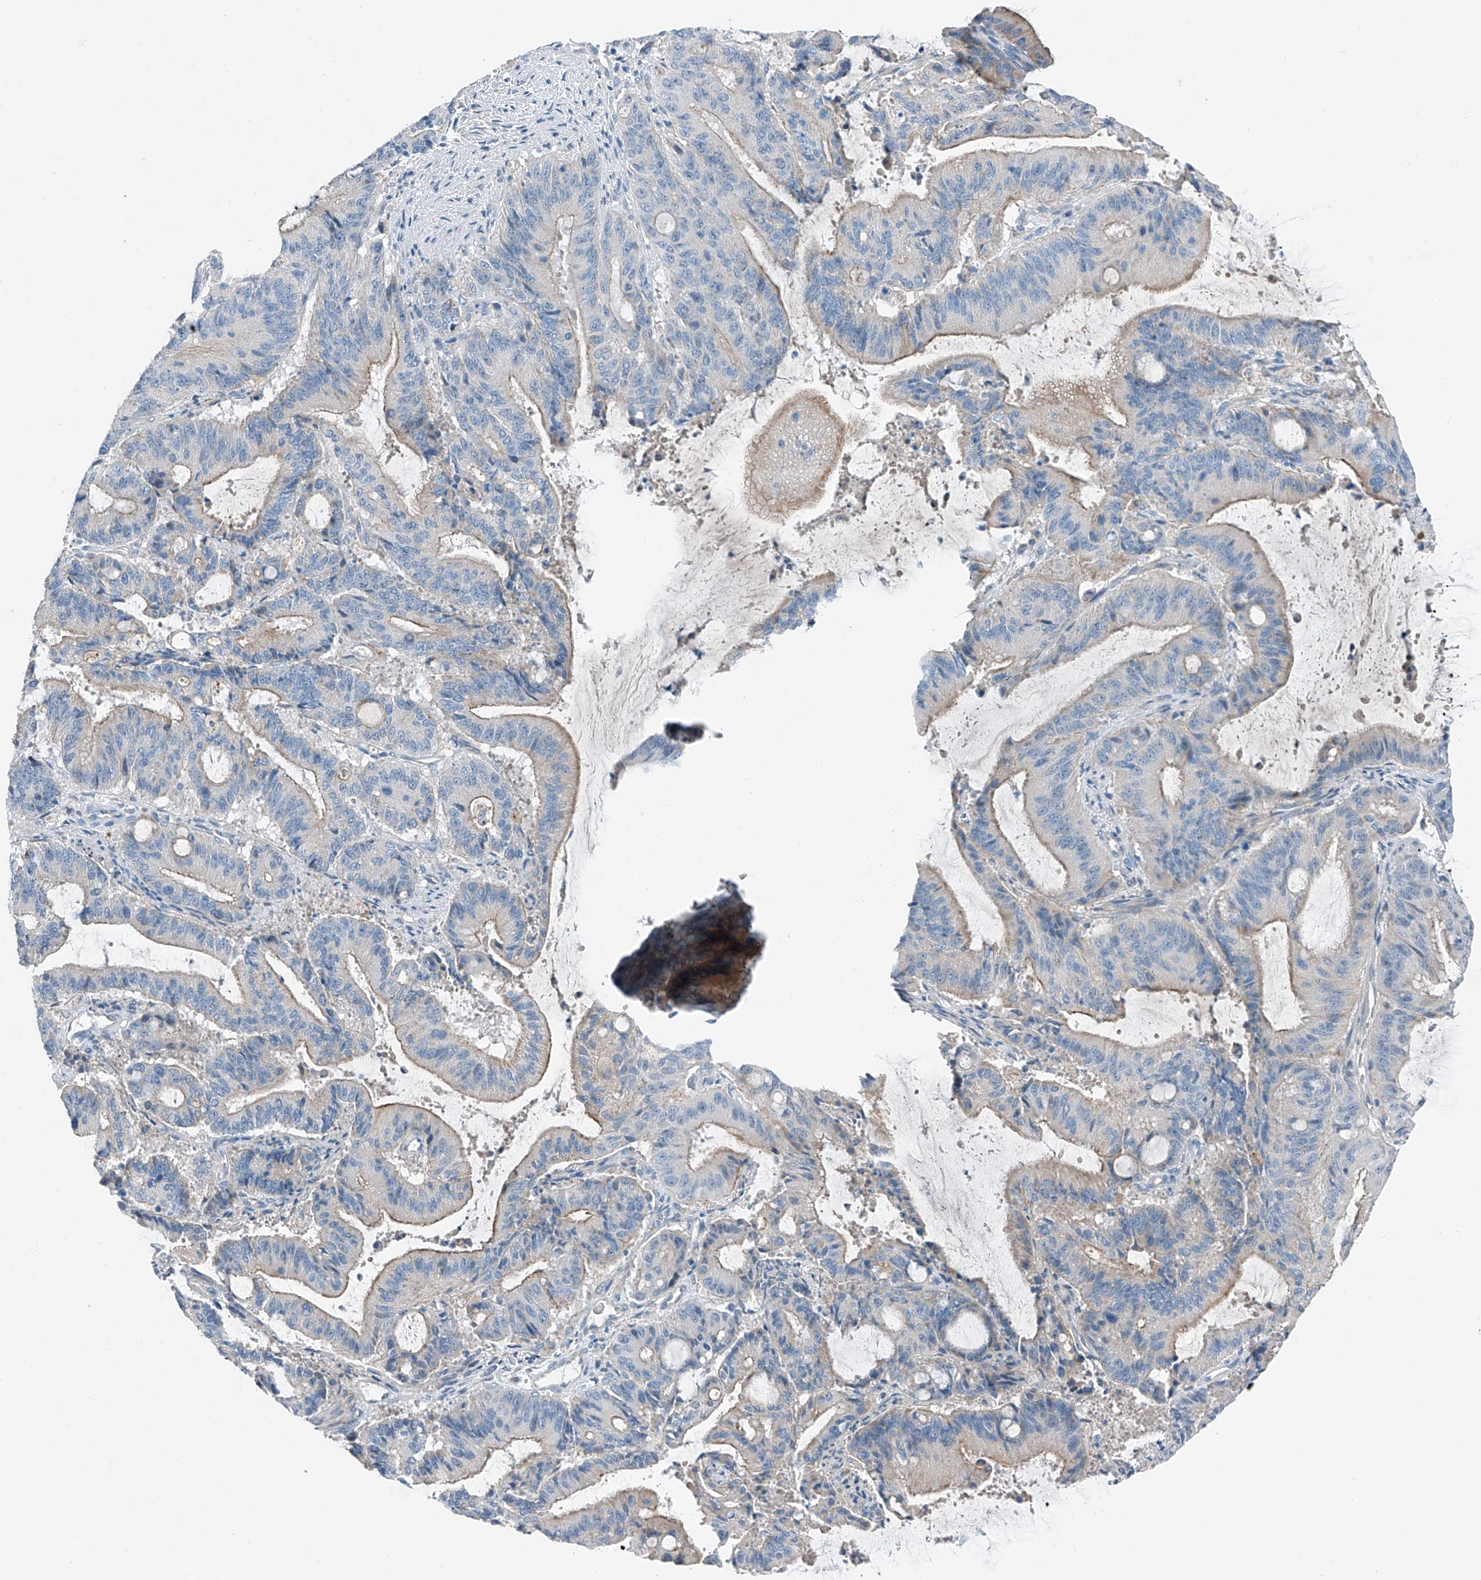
{"staining": {"intensity": "weak", "quantity": ">75%", "location": "cytoplasmic/membranous"}, "tissue": "liver cancer", "cell_type": "Tumor cells", "image_type": "cancer", "snomed": [{"axis": "morphology", "description": "Normal tissue, NOS"}, {"axis": "morphology", "description": "Cholangiocarcinoma"}, {"axis": "topography", "description": "Liver"}, {"axis": "topography", "description": "Peripheral nerve tissue"}], "caption": "DAB immunohistochemical staining of human liver cancer (cholangiocarcinoma) shows weak cytoplasmic/membranous protein expression in about >75% of tumor cells. The protein is shown in brown color, while the nuclei are stained blue.", "gene": "MDGA1", "patient": {"sex": "female", "age": 73}}